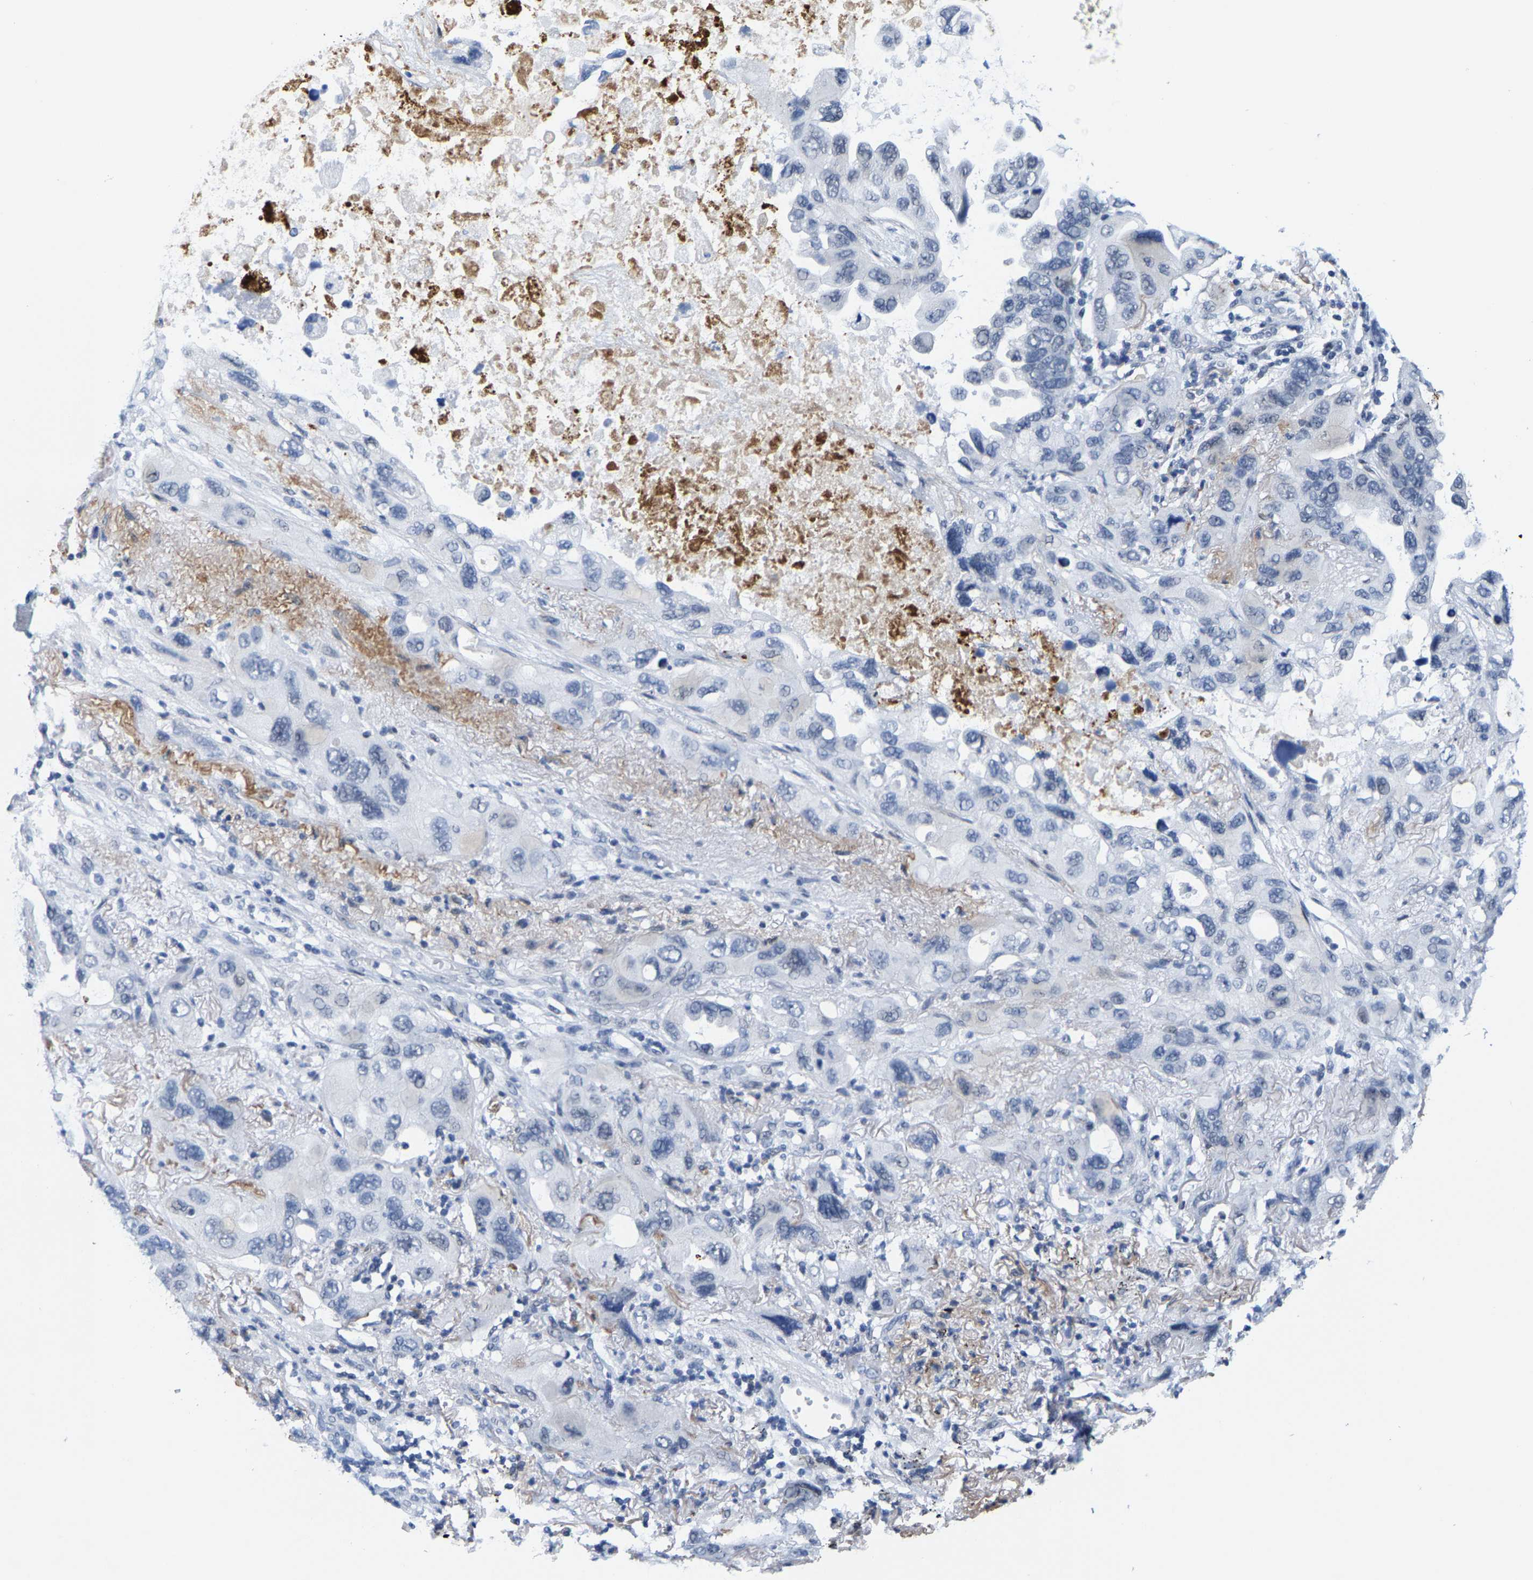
{"staining": {"intensity": "negative", "quantity": "none", "location": "none"}, "tissue": "lung cancer", "cell_type": "Tumor cells", "image_type": "cancer", "snomed": [{"axis": "morphology", "description": "Squamous cell carcinoma, NOS"}, {"axis": "topography", "description": "Lung"}], "caption": "The IHC image has no significant expression in tumor cells of lung squamous cell carcinoma tissue.", "gene": "SETD1B", "patient": {"sex": "female", "age": 73}}